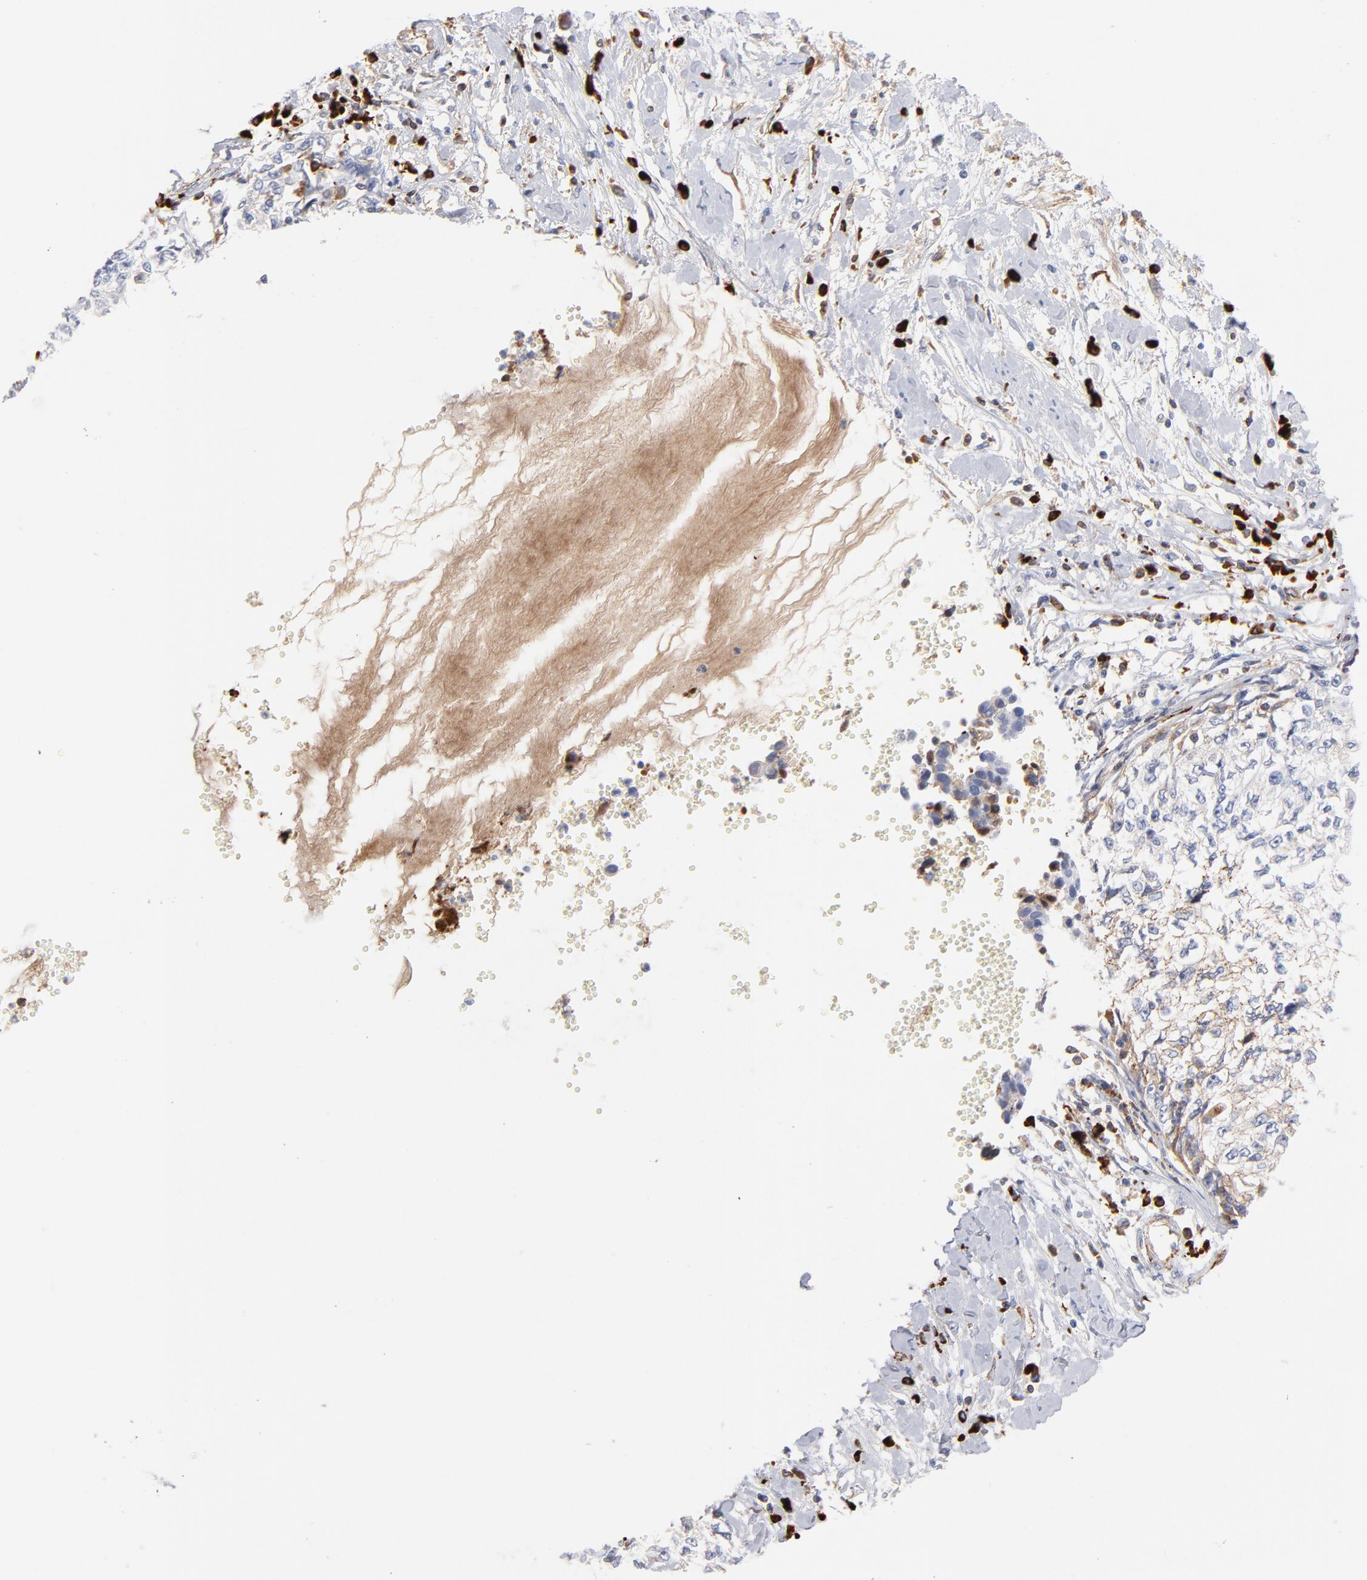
{"staining": {"intensity": "negative", "quantity": "none", "location": "none"}, "tissue": "cervical cancer", "cell_type": "Tumor cells", "image_type": "cancer", "snomed": [{"axis": "morphology", "description": "Normal tissue, NOS"}, {"axis": "morphology", "description": "Squamous cell carcinoma, NOS"}, {"axis": "topography", "description": "Cervix"}], "caption": "High power microscopy micrograph of an immunohistochemistry image of cervical cancer, revealing no significant staining in tumor cells.", "gene": "PLAT", "patient": {"sex": "female", "age": 45}}